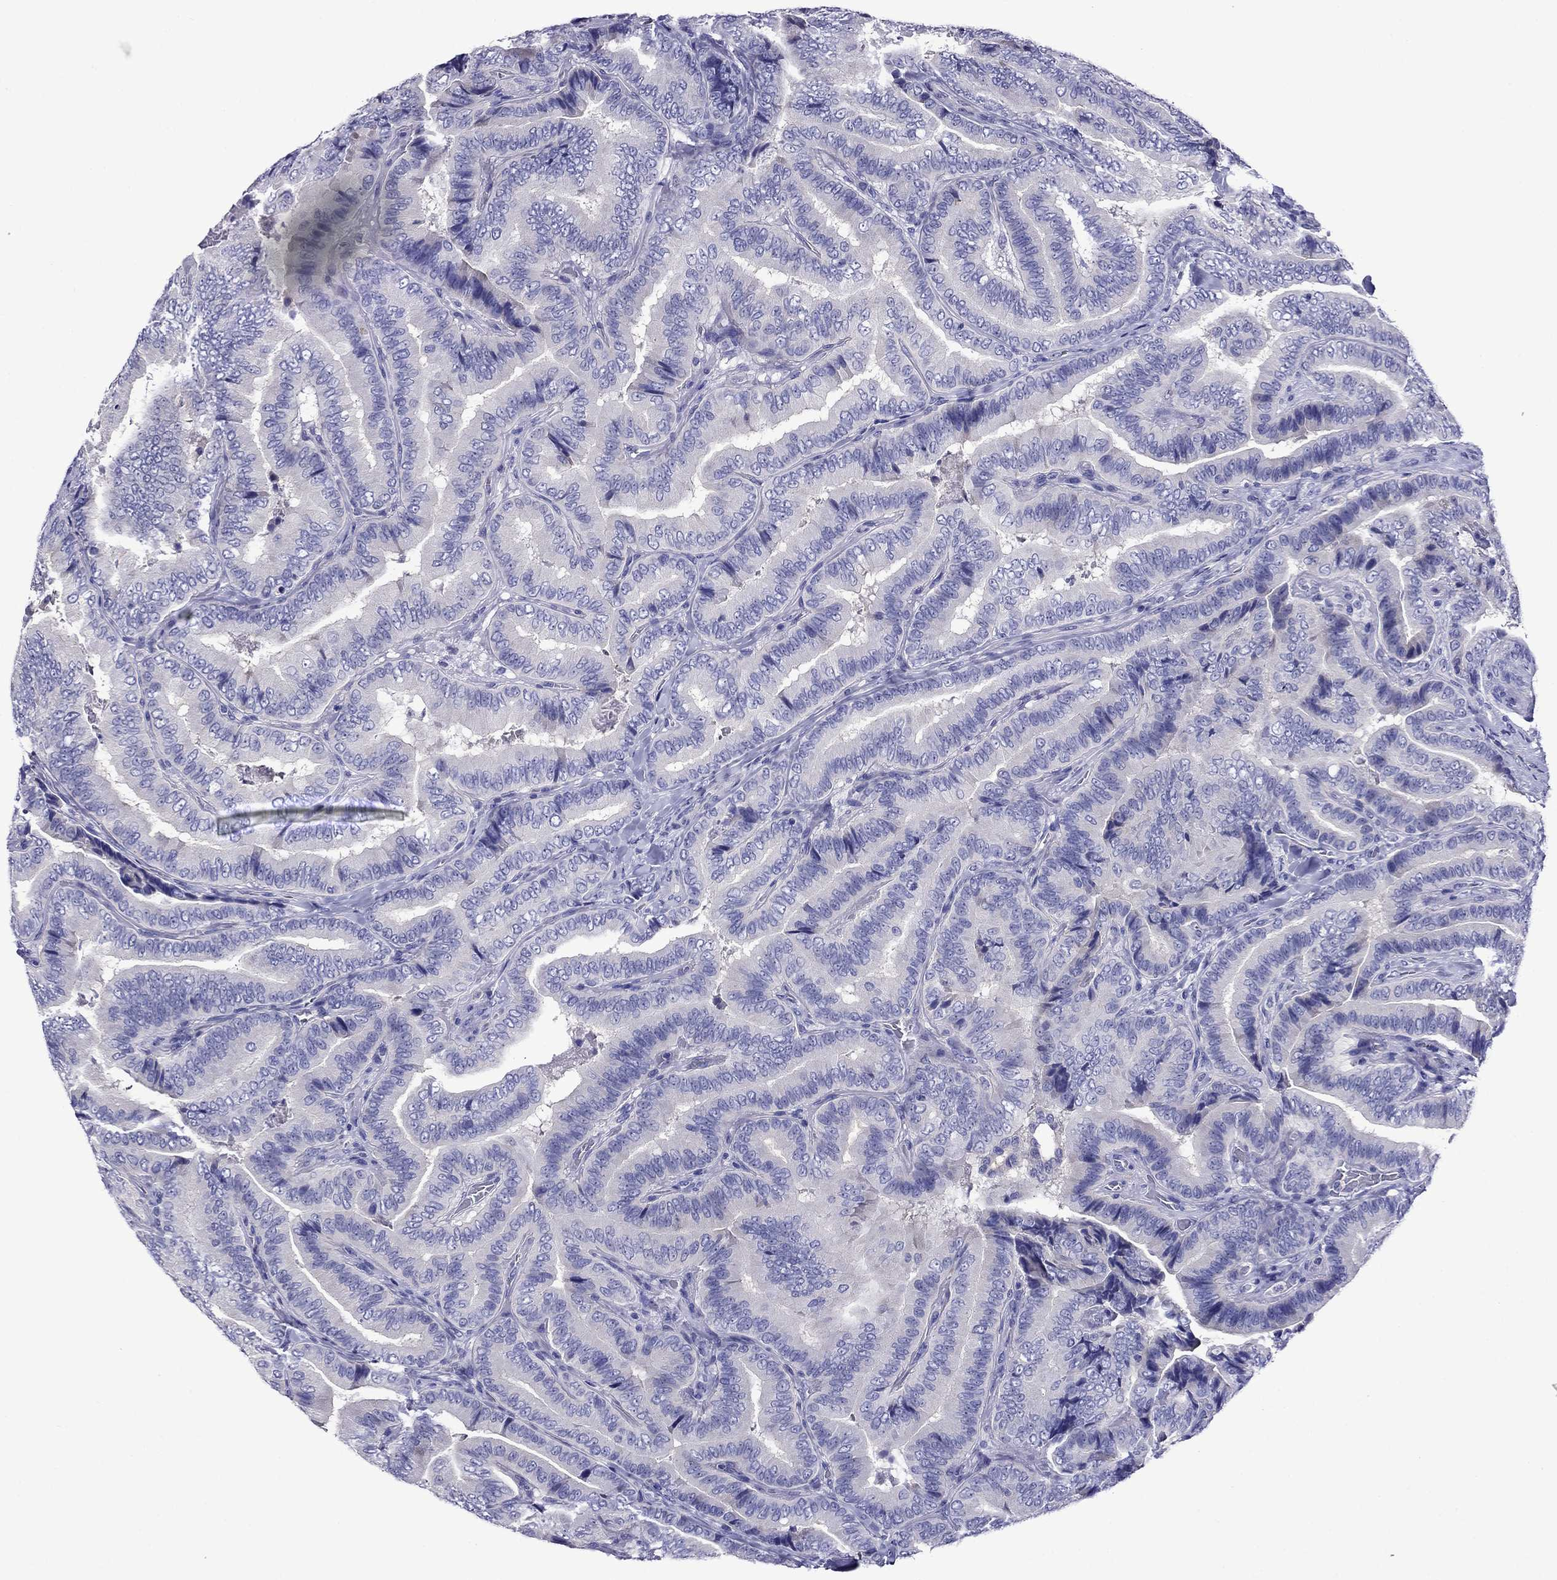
{"staining": {"intensity": "negative", "quantity": "none", "location": "none"}, "tissue": "thyroid cancer", "cell_type": "Tumor cells", "image_type": "cancer", "snomed": [{"axis": "morphology", "description": "Papillary adenocarcinoma, NOS"}, {"axis": "topography", "description": "Thyroid gland"}], "caption": "A histopathology image of thyroid cancer (papillary adenocarcinoma) stained for a protein exhibits no brown staining in tumor cells.", "gene": "SCG2", "patient": {"sex": "male", "age": 61}}